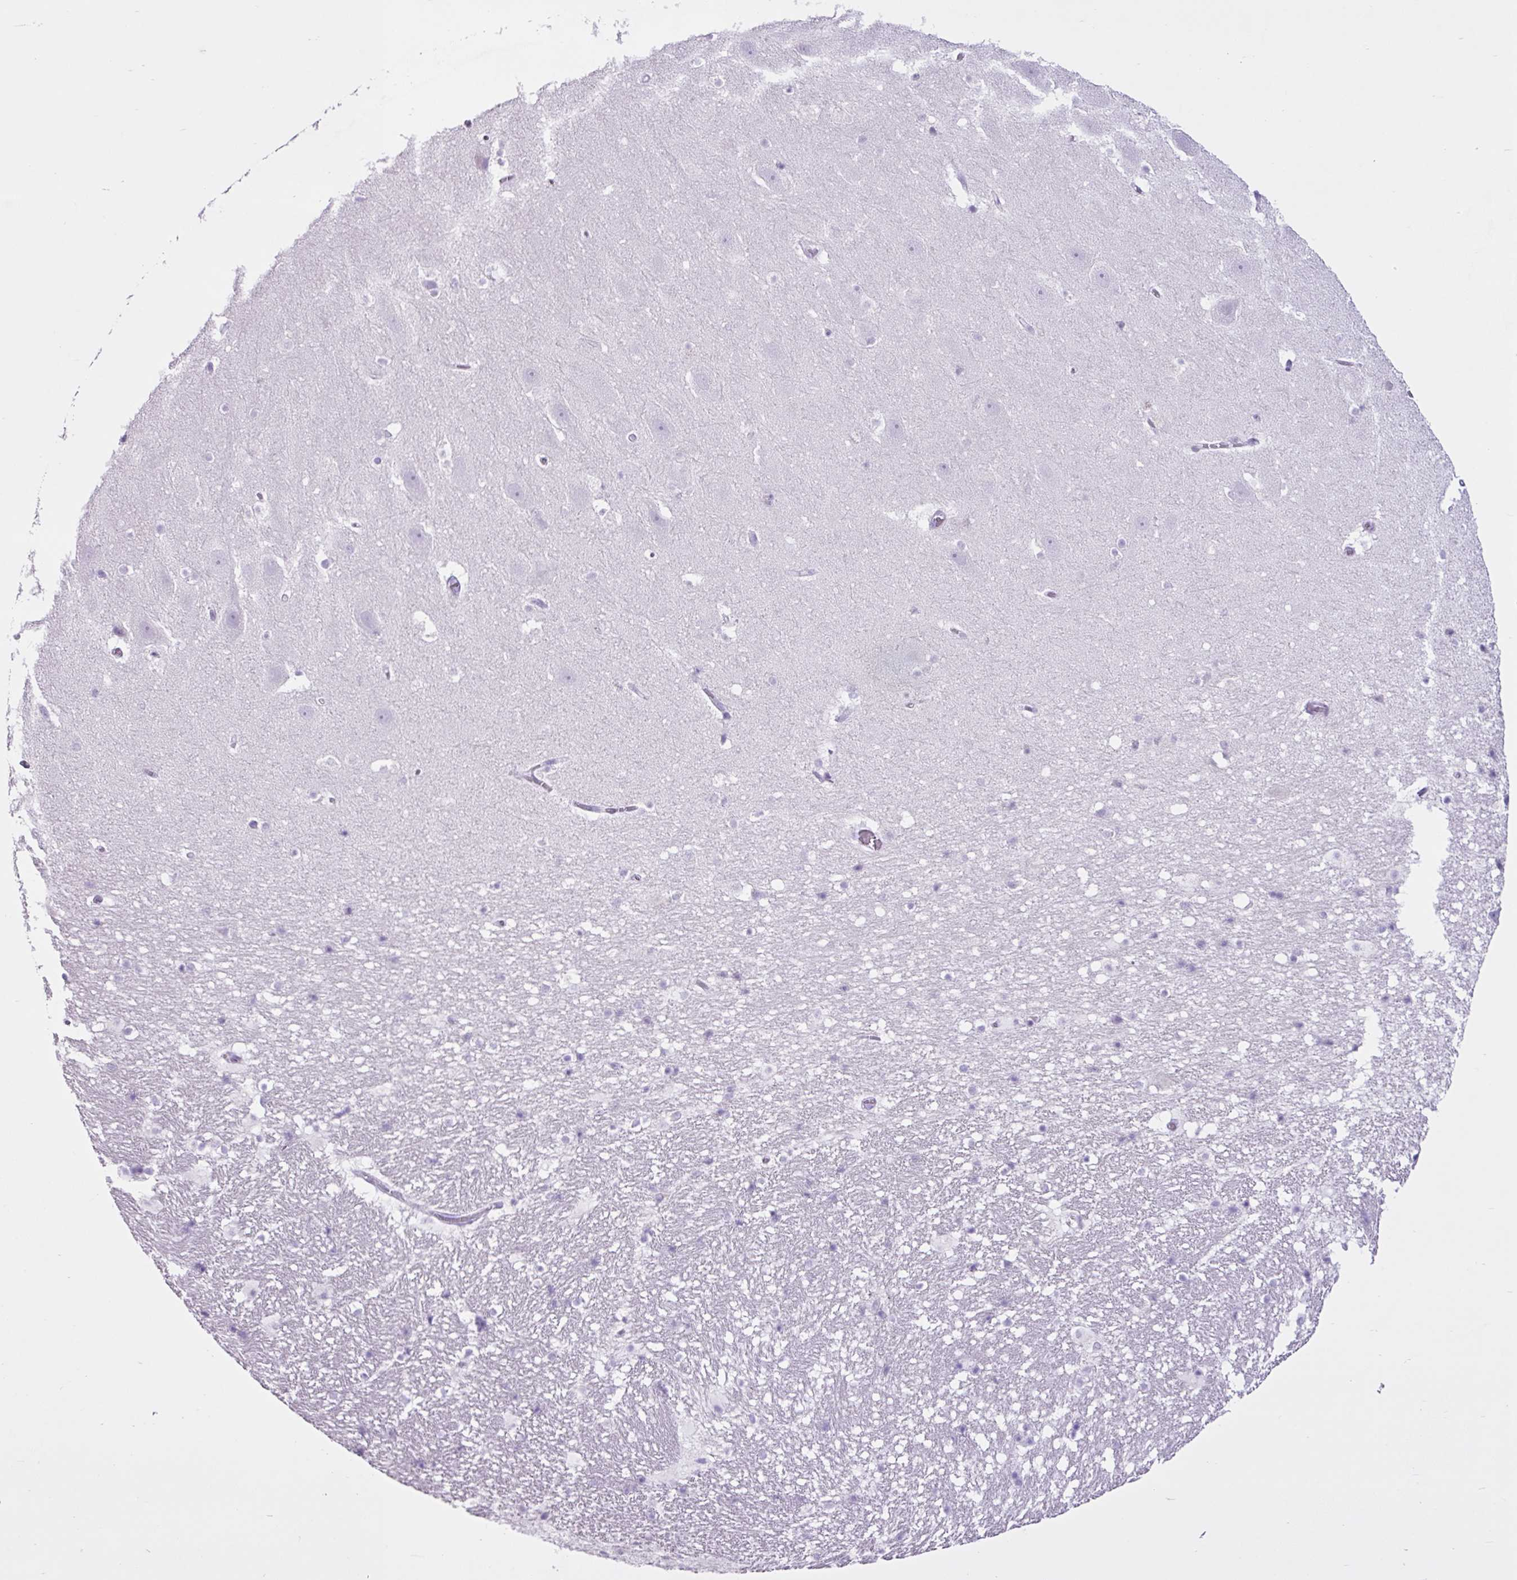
{"staining": {"intensity": "negative", "quantity": "none", "location": "none"}, "tissue": "hippocampus", "cell_type": "Glial cells", "image_type": "normal", "snomed": [{"axis": "morphology", "description": "Normal tissue, NOS"}, {"axis": "topography", "description": "Hippocampus"}], "caption": "There is no significant staining in glial cells of hippocampus. (DAB (3,3'-diaminobenzidine) immunohistochemistry (IHC), high magnification).", "gene": "PGR", "patient": {"sex": "male", "age": 37}}